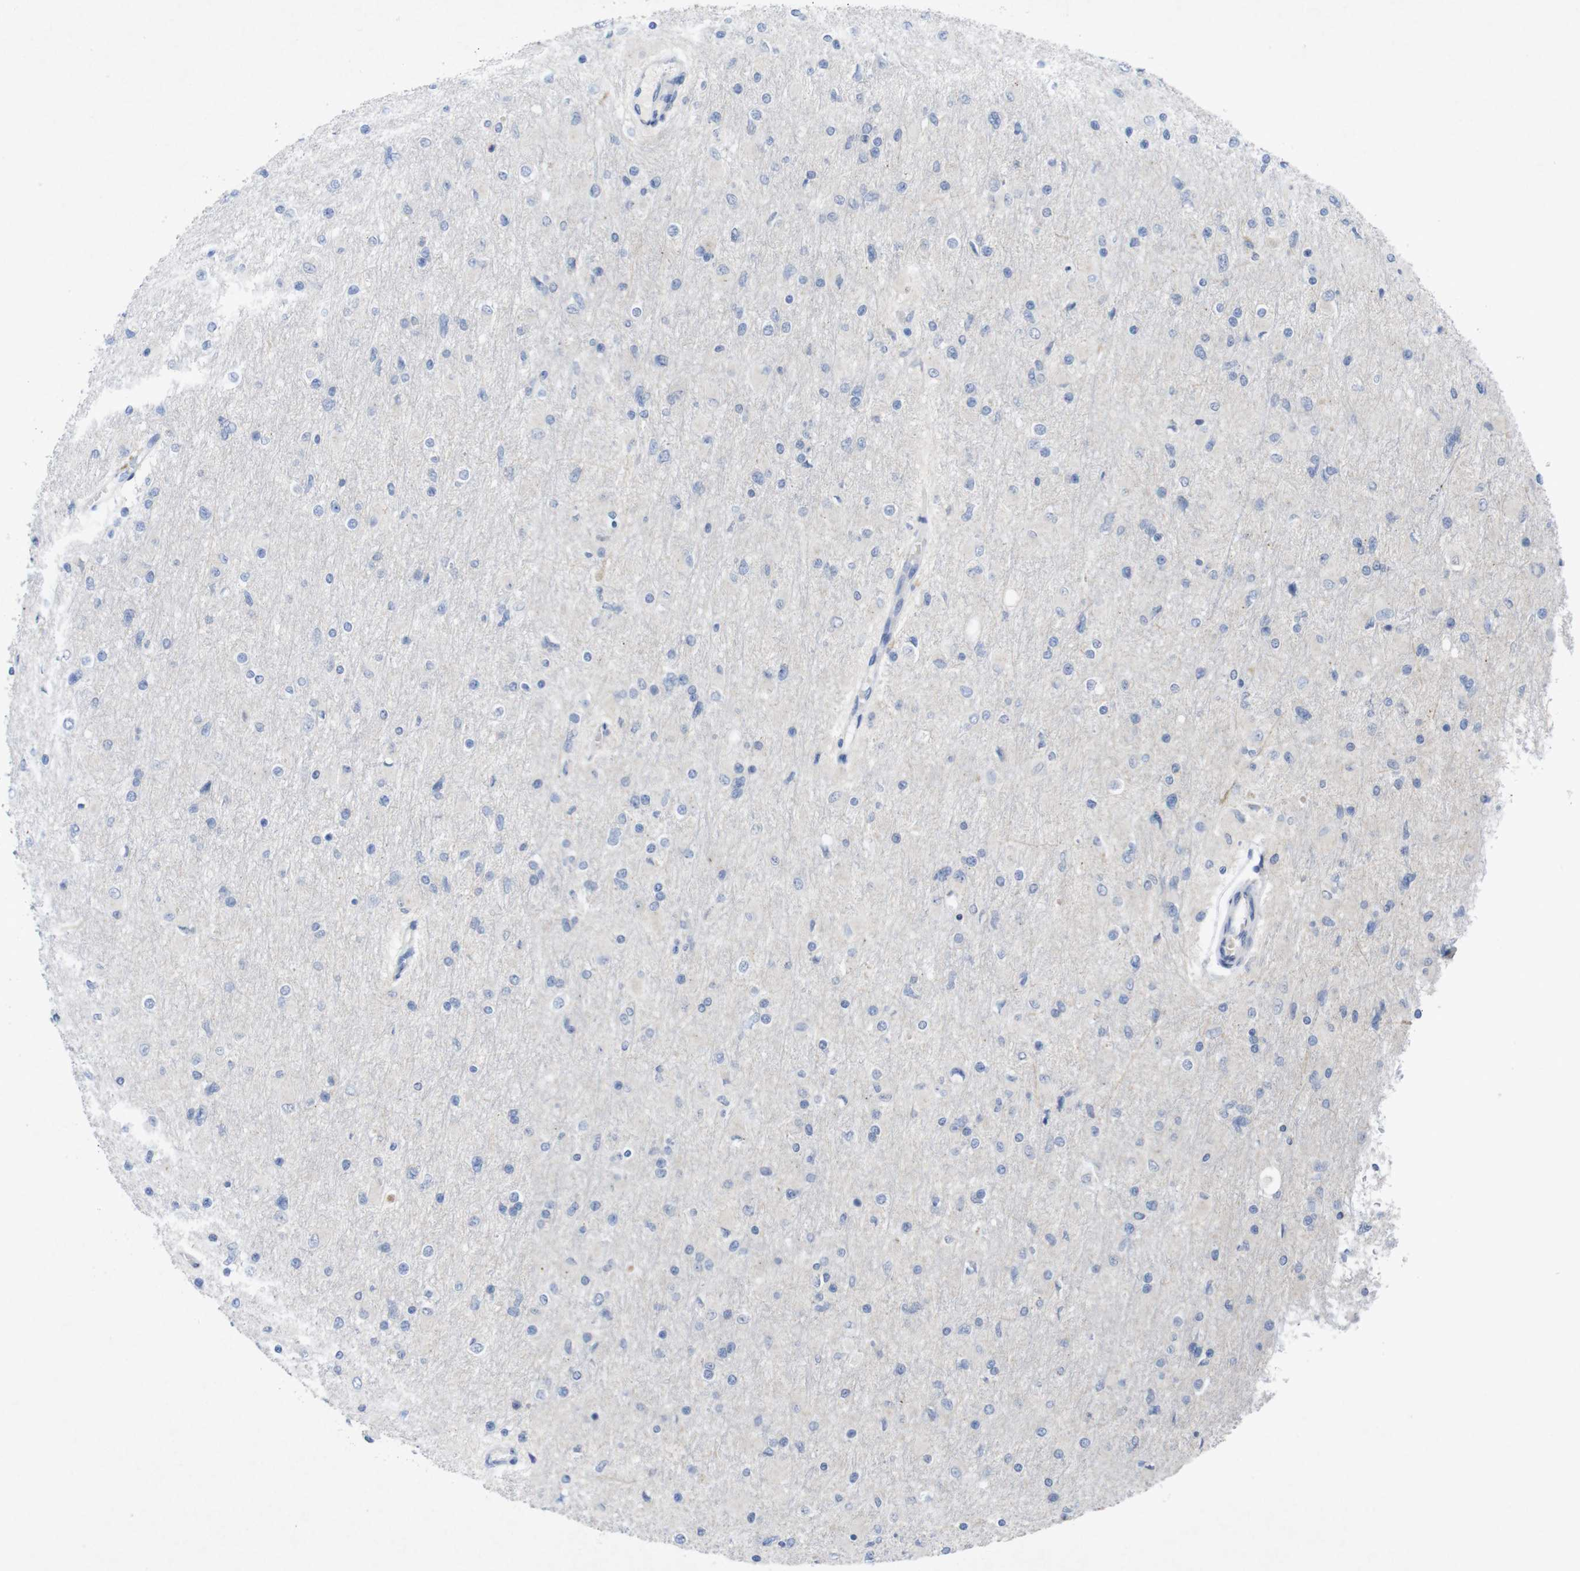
{"staining": {"intensity": "negative", "quantity": "none", "location": "none"}, "tissue": "glioma", "cell_type": "Tumor cells", "image_type": "cancer", "snomed": [{"axis": "morphology", "description": "Glioma, malignant, High grade"}, {"axis": "topography", "description": "Cerebral cortex"}], "caption": "IHC of human glioma demonstrates no positivity in tumor cells.", "gene": "SLAMF7", "patient": {"sex": "female", "age": 36}}